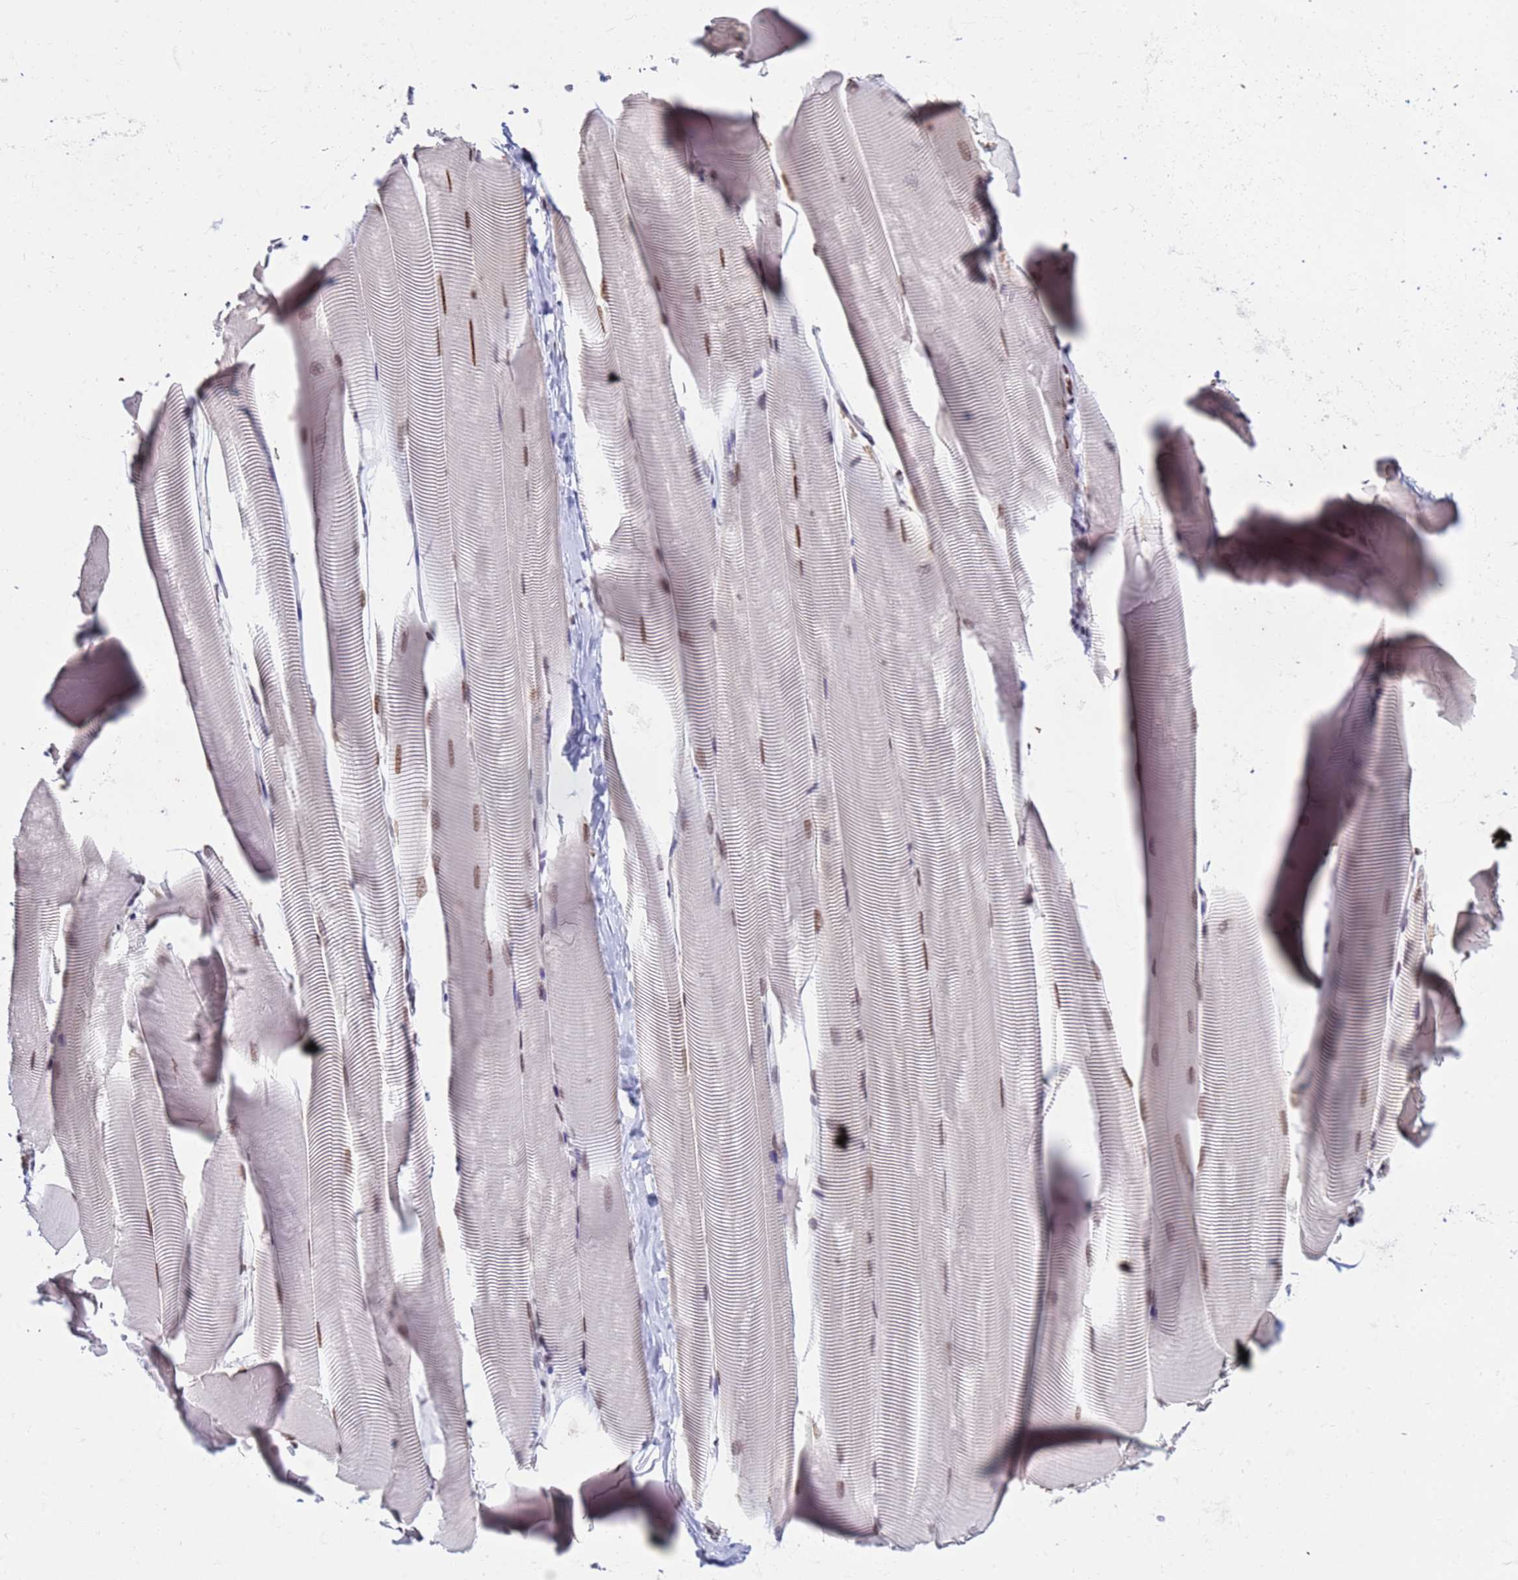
{"staining": {"intensity": "moderate", "quantity": "25%-75%", "location": "nuclear"}, "tissue": "skeletal muscle", "cell_type": "Myocytes", "image_type": "normal", "snomed": [{"axis": "morphology", "description": "Normal tissue, NOS"}, {"axis": "topography", "description": "Skeletal muscle"}], "caption": "IHC micrograph of unremarkable human skeletal muscle stained for a protein (brown), which shows medium levels of moderate nuclear positivity in about 25%-75% of myocytes.", "gene": "FAM170B", "patient": {"sex": "male", "age": 25}}